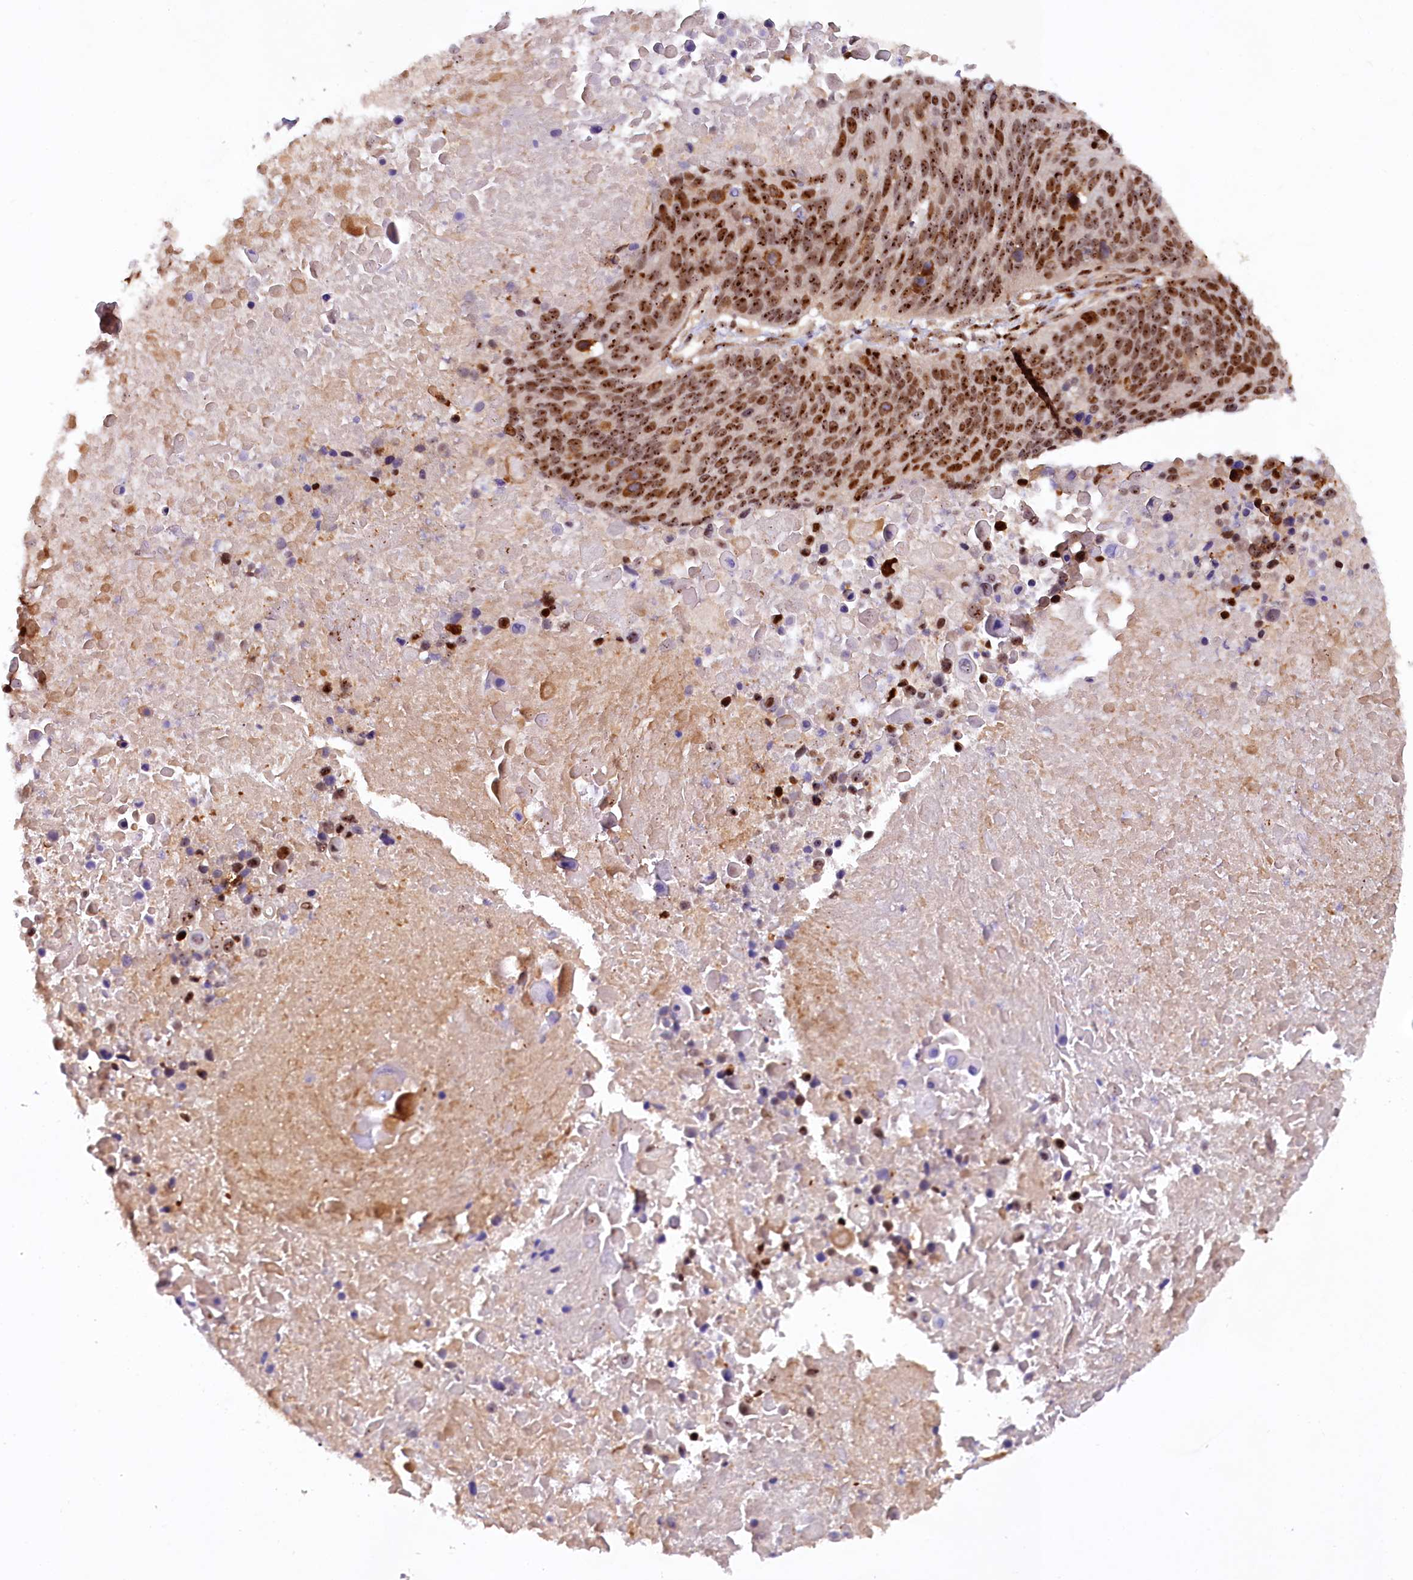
{"staining": {"intensity": "strong", "quantity": ">75%", "location": "nuclear"}, "tissue": "lung cancer", "cell_type": "Tumor cells", "image_type": "cancer", "snomed": [{"axis": "morphology", "description": "Normal tissue, NOS"}, {"axis": "morphology", "description": "Squamous cell carcinoma, NOS"}, {"axis": "topography", "description": "Lymph node"}, {"axis": "topography", "description": "Lung"}], "caption": "Approximately >75% of tumor cells in human lung squamous cell carcinoma exhibit strong nuclear protein positivity as visualized by brown immunohistochemical staining.", "gene": "TCOF1", "patient": {"sex": "male", "age": 66}}